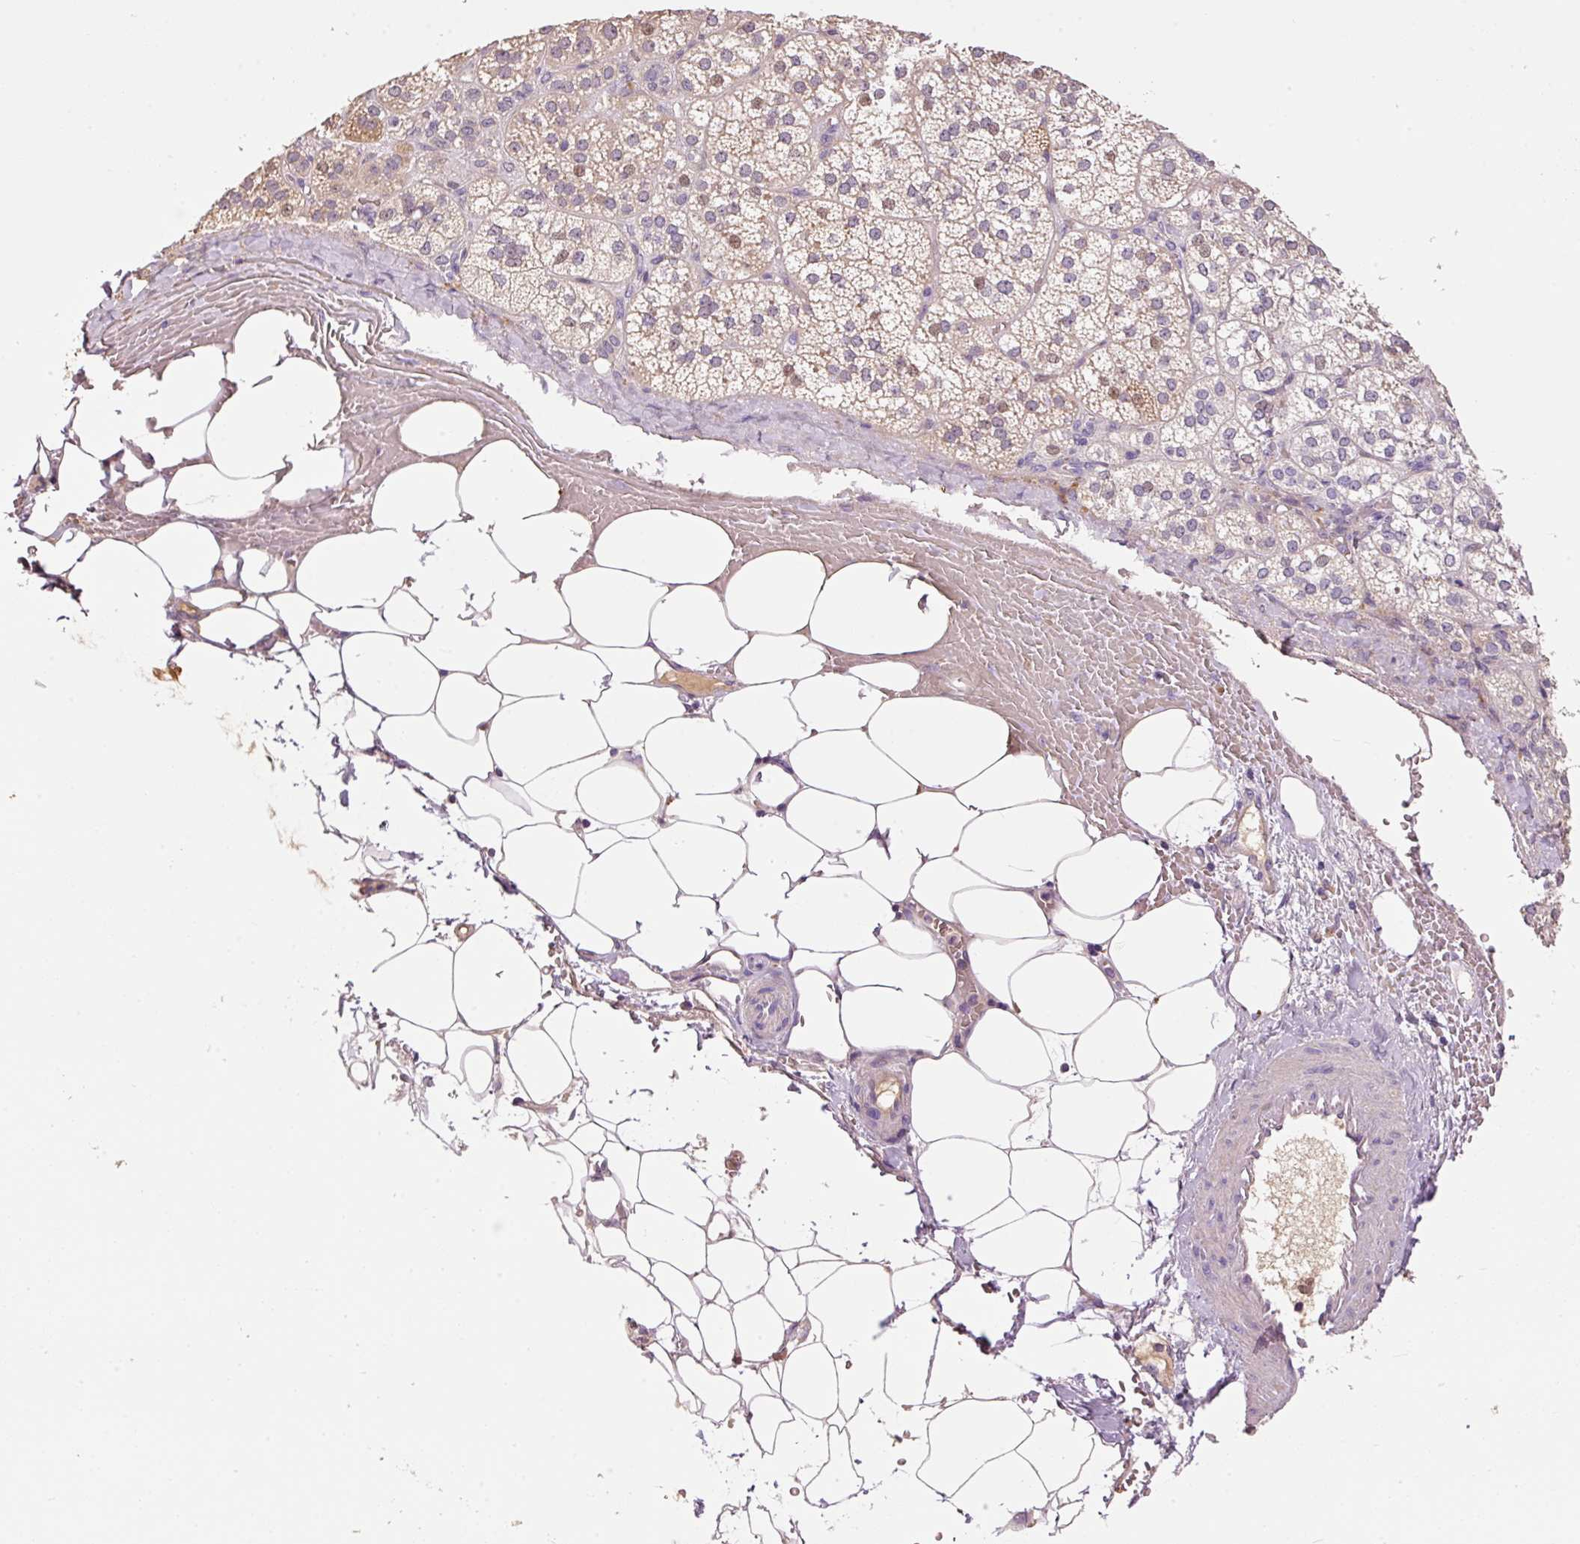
{"staining": {"intensity": "moderate", "quantity": "<25%", "location": "cytoplasmic/membranous,nuclear"}, "tissue": "adrenal gland", "cell_type": "Glandular cells", "image_type": "normal", "snomed": [{"axis": "morphology", "description": "Normal tissue, NOS"}, {"axis": "topography", "description": "Adrenal gland"}], "caption": "Immunohistochemical staining of benign human adrenal gland shows <25% levels of moderate cytoplasmic/membranous,nuclear protein expression in approximately <25% of glandular cells.", "gene": "CMTM8", "patient": {"sex": "female", "age": 60}}